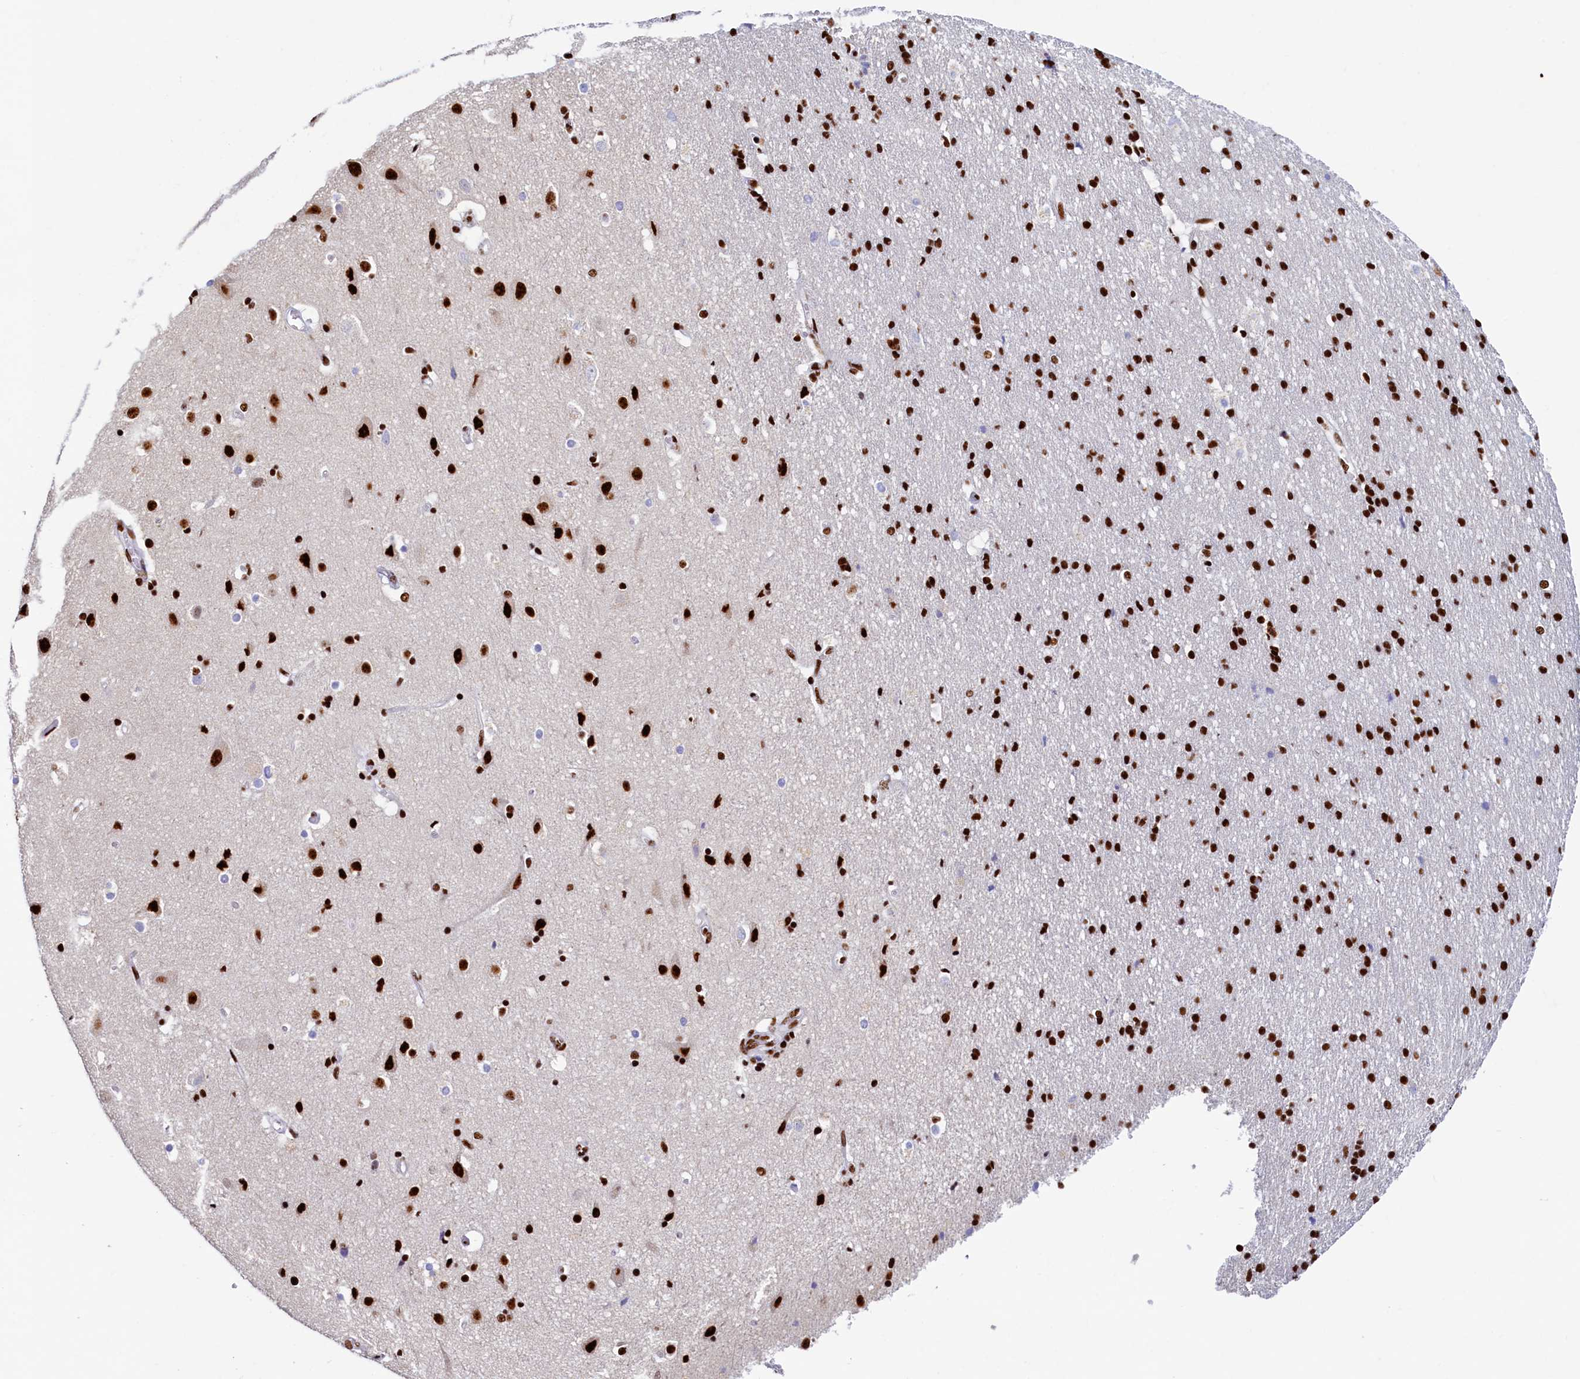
{"staining": {"intensity": "moderate", "quantity": ">75%", "location": "nuclear"}, "tissue": "cerebral cortex", "cell_type": "Endothelial cells", "image_type": "normal", "snomed": [{"axis": "morphology", "description": "Normal tissue, NOS"}, {"axis": "topography", "description": "Cerebral cortex"}], "caption": "A micrograph of cerebral cortex stained for a protein demonstrates moderate nuclear brown staining in endothelial cells.", "gene": "SRRM2", "patient": {"sex": "male", "age": 54}}